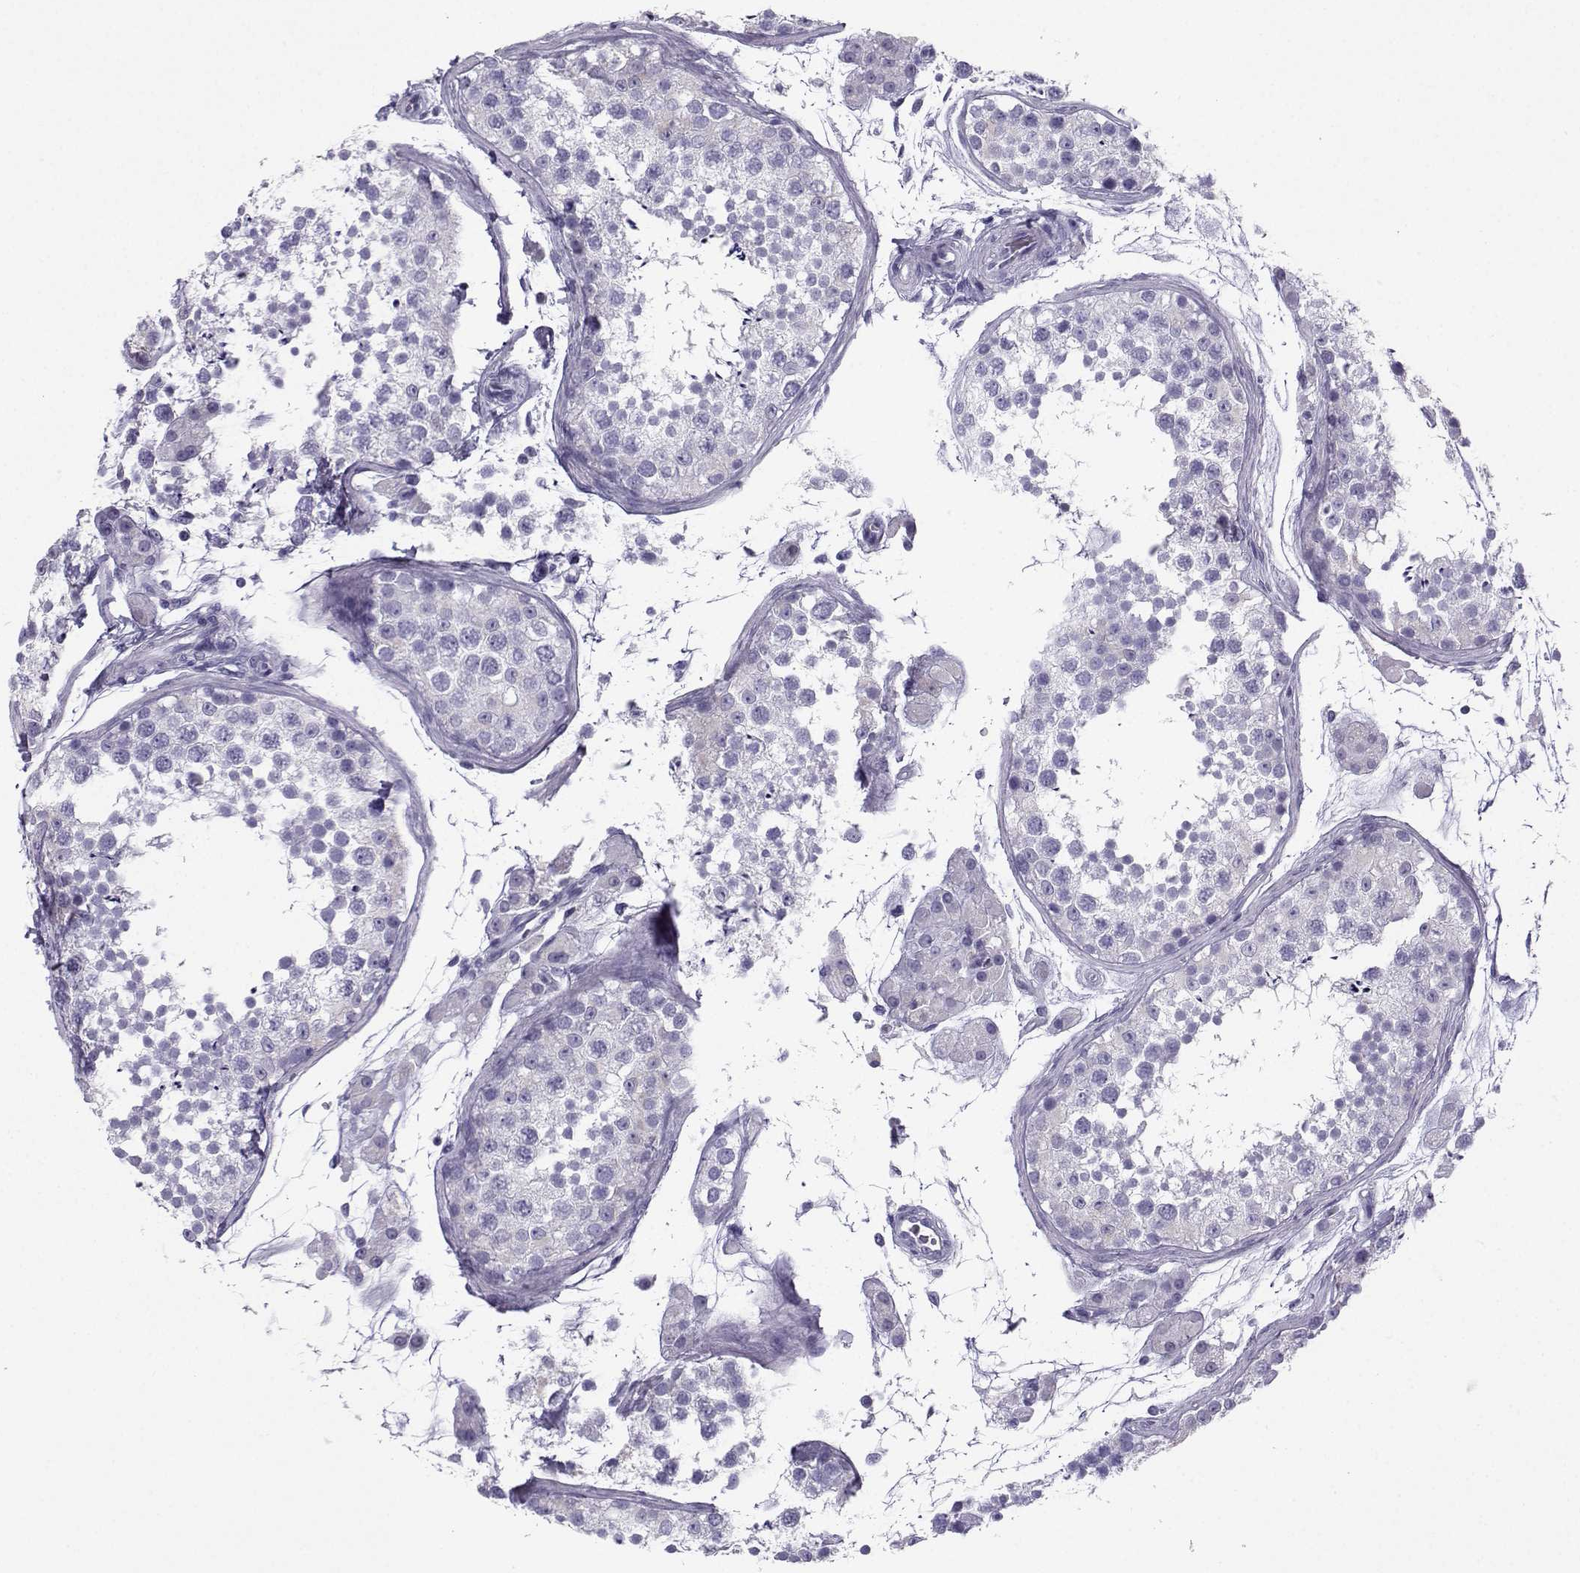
{"staining": {"intensity": "negative", "quantity": "none", "location": "none"}, "tissue": "testis", "cell_type": "Cells in seminiferous ducts", "image_type": "normal", "snomed": [{"axis": "morphology", "description": "Normal tissue, NOS"}, {"axis": "topography", "description": "Testis"}], "caption": "There is no significant expression in cells in seminiferous ducts of testis.", "gene": "NEFL", "patient": {"sex": "male", "age": 41}}